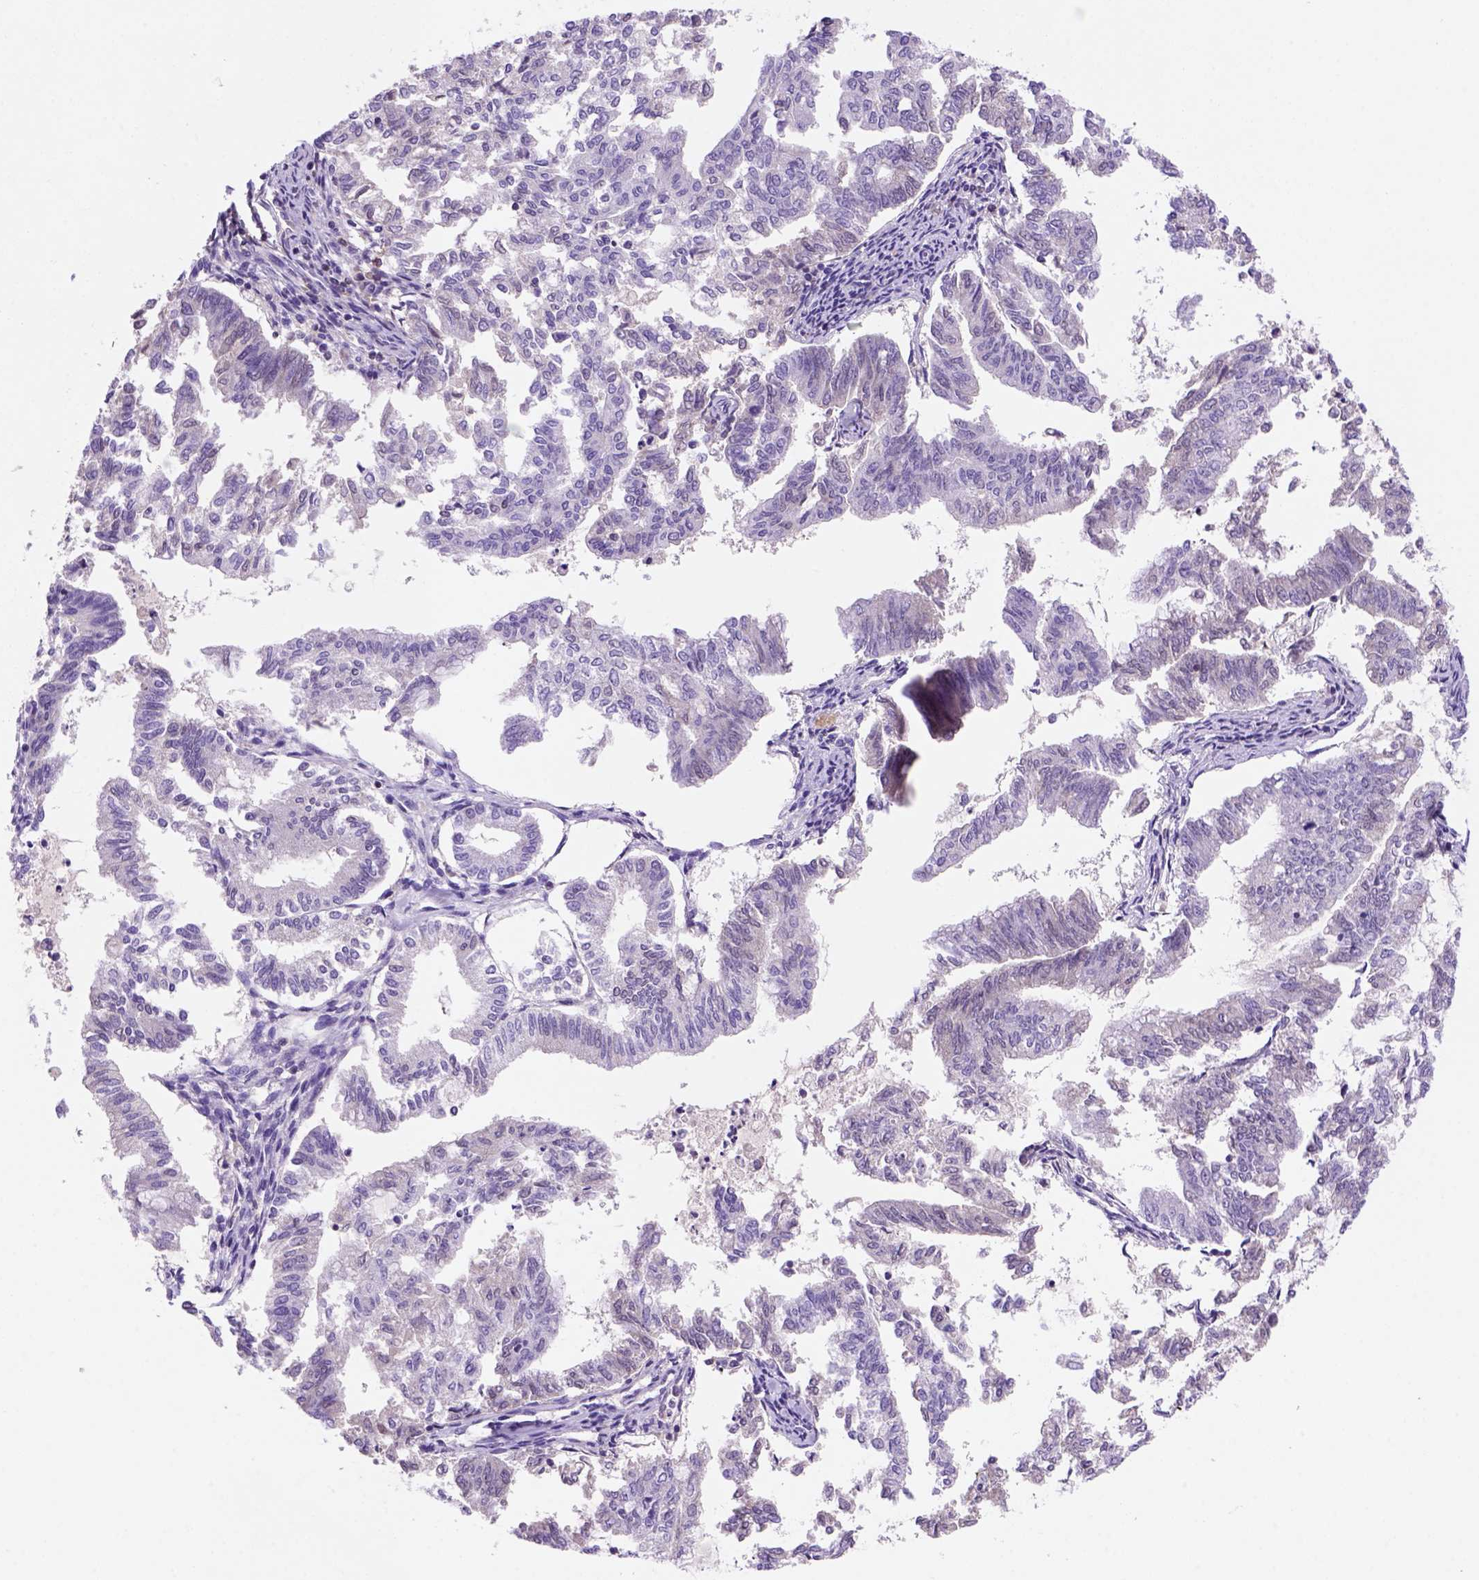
{"staining": {"intensity": "negative", "quantity": "none", "location": "none"}, "tissue": "endometrial cancer", "cell_type": "Tumor cells", "image_type": "cancer", "snomed": [{"axis": "morphology", "description": "Adenocarcinoma, NOS"}, {"axis": "topography", "description": "Endometrium"}], "caption": "Tumor cells show no significant staining in endometrial cancer. The staining was performed using DAB to visualize the protein expression in brown, while the nuclei were stained in blue with hematoxylin (Magnification: 20x).", "gene": "INPP5D", "patient": {"sex": "female", "age": 79}}